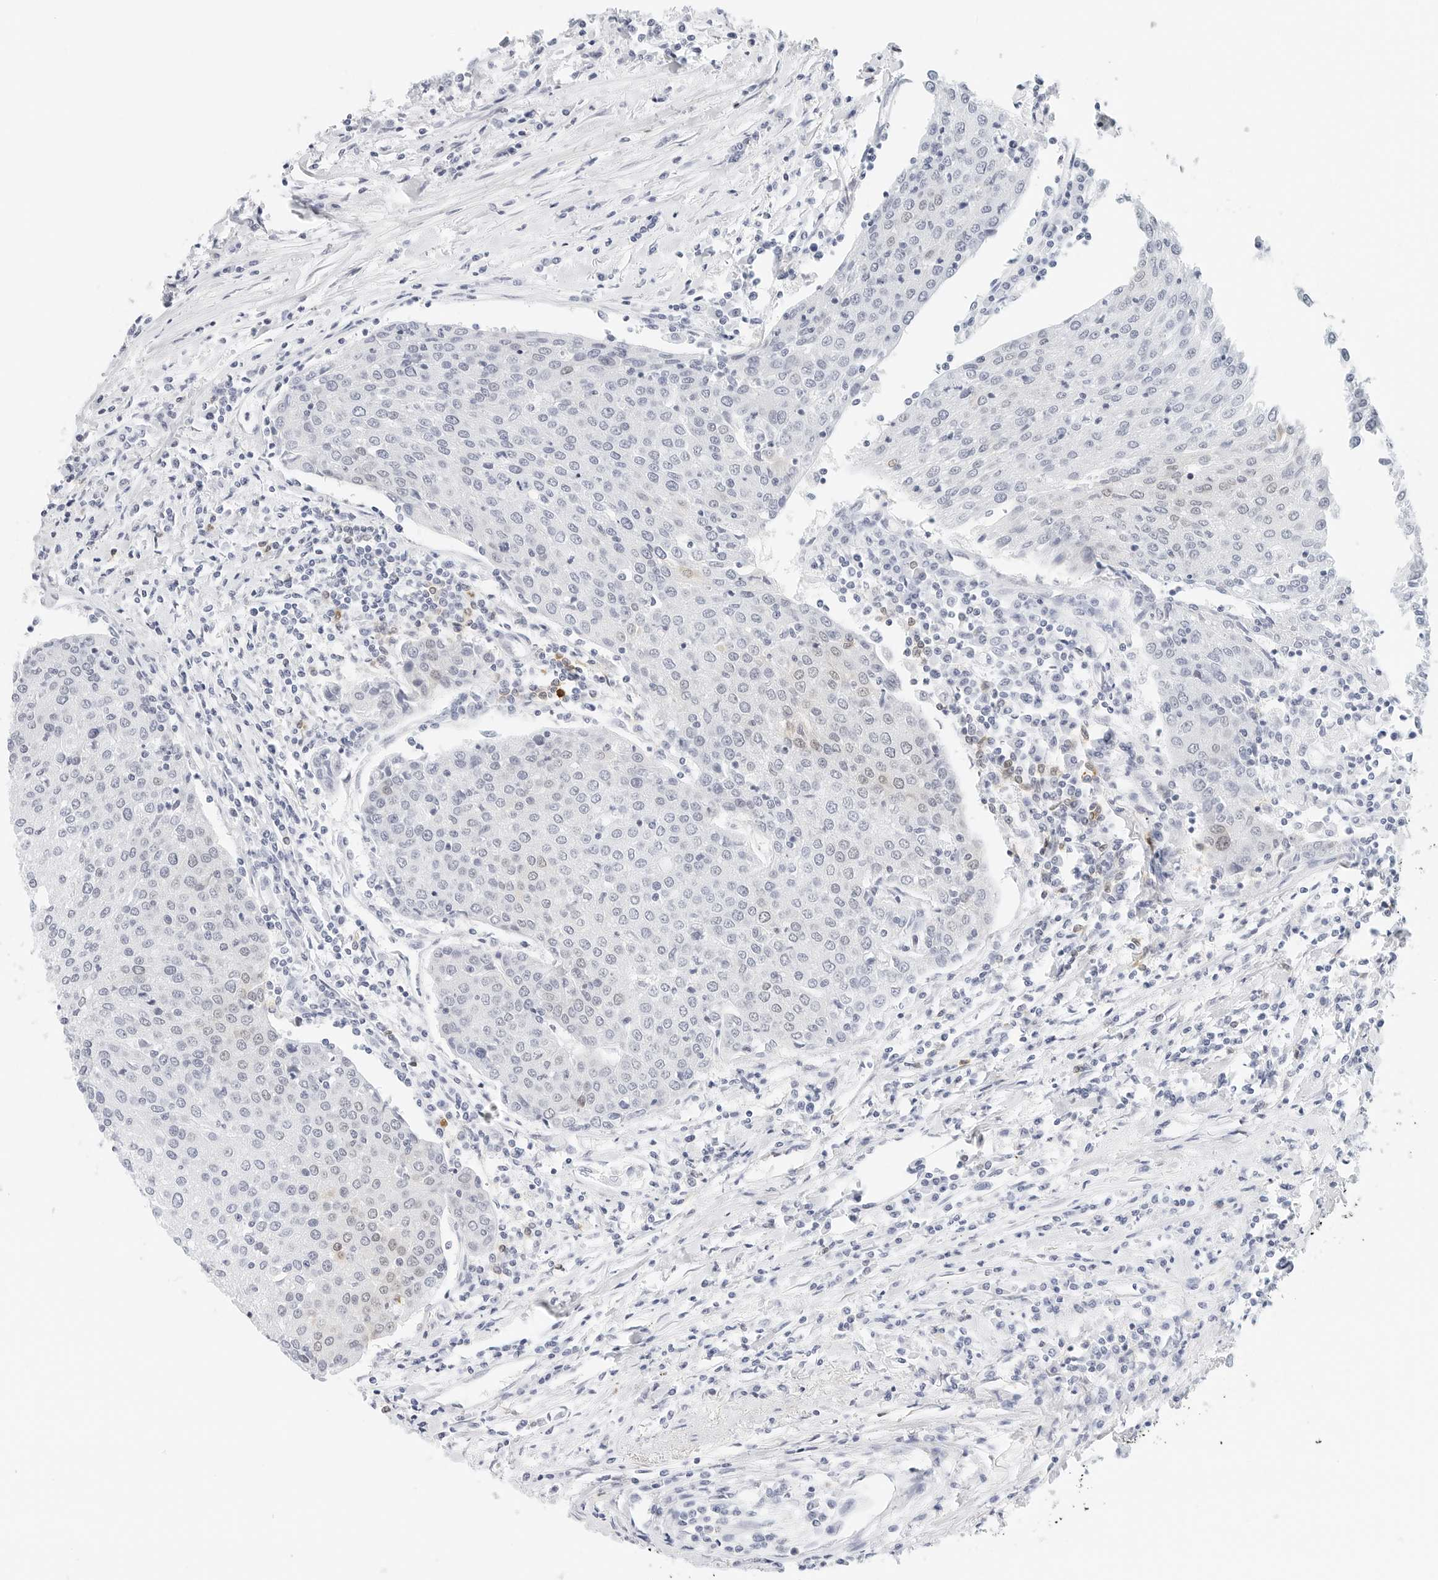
{"staining": {"intensity": "negative", "quantity": "none", "location": "none"}, "tissue": "urothelial cancer", "cell_type": "Tumor cells", "image_type": "cancer", "snomed": [{"axis": "morphology", "description": "Urothelial carcinoma, High grade"}, {"axis": "topography", "description": "Urinary bladder"}], "caption": "Tumor cells are negative for brown protein staining in urothelial cancer.", "gene": "CD22", "patient": {"sex": "female", "age": 85}}